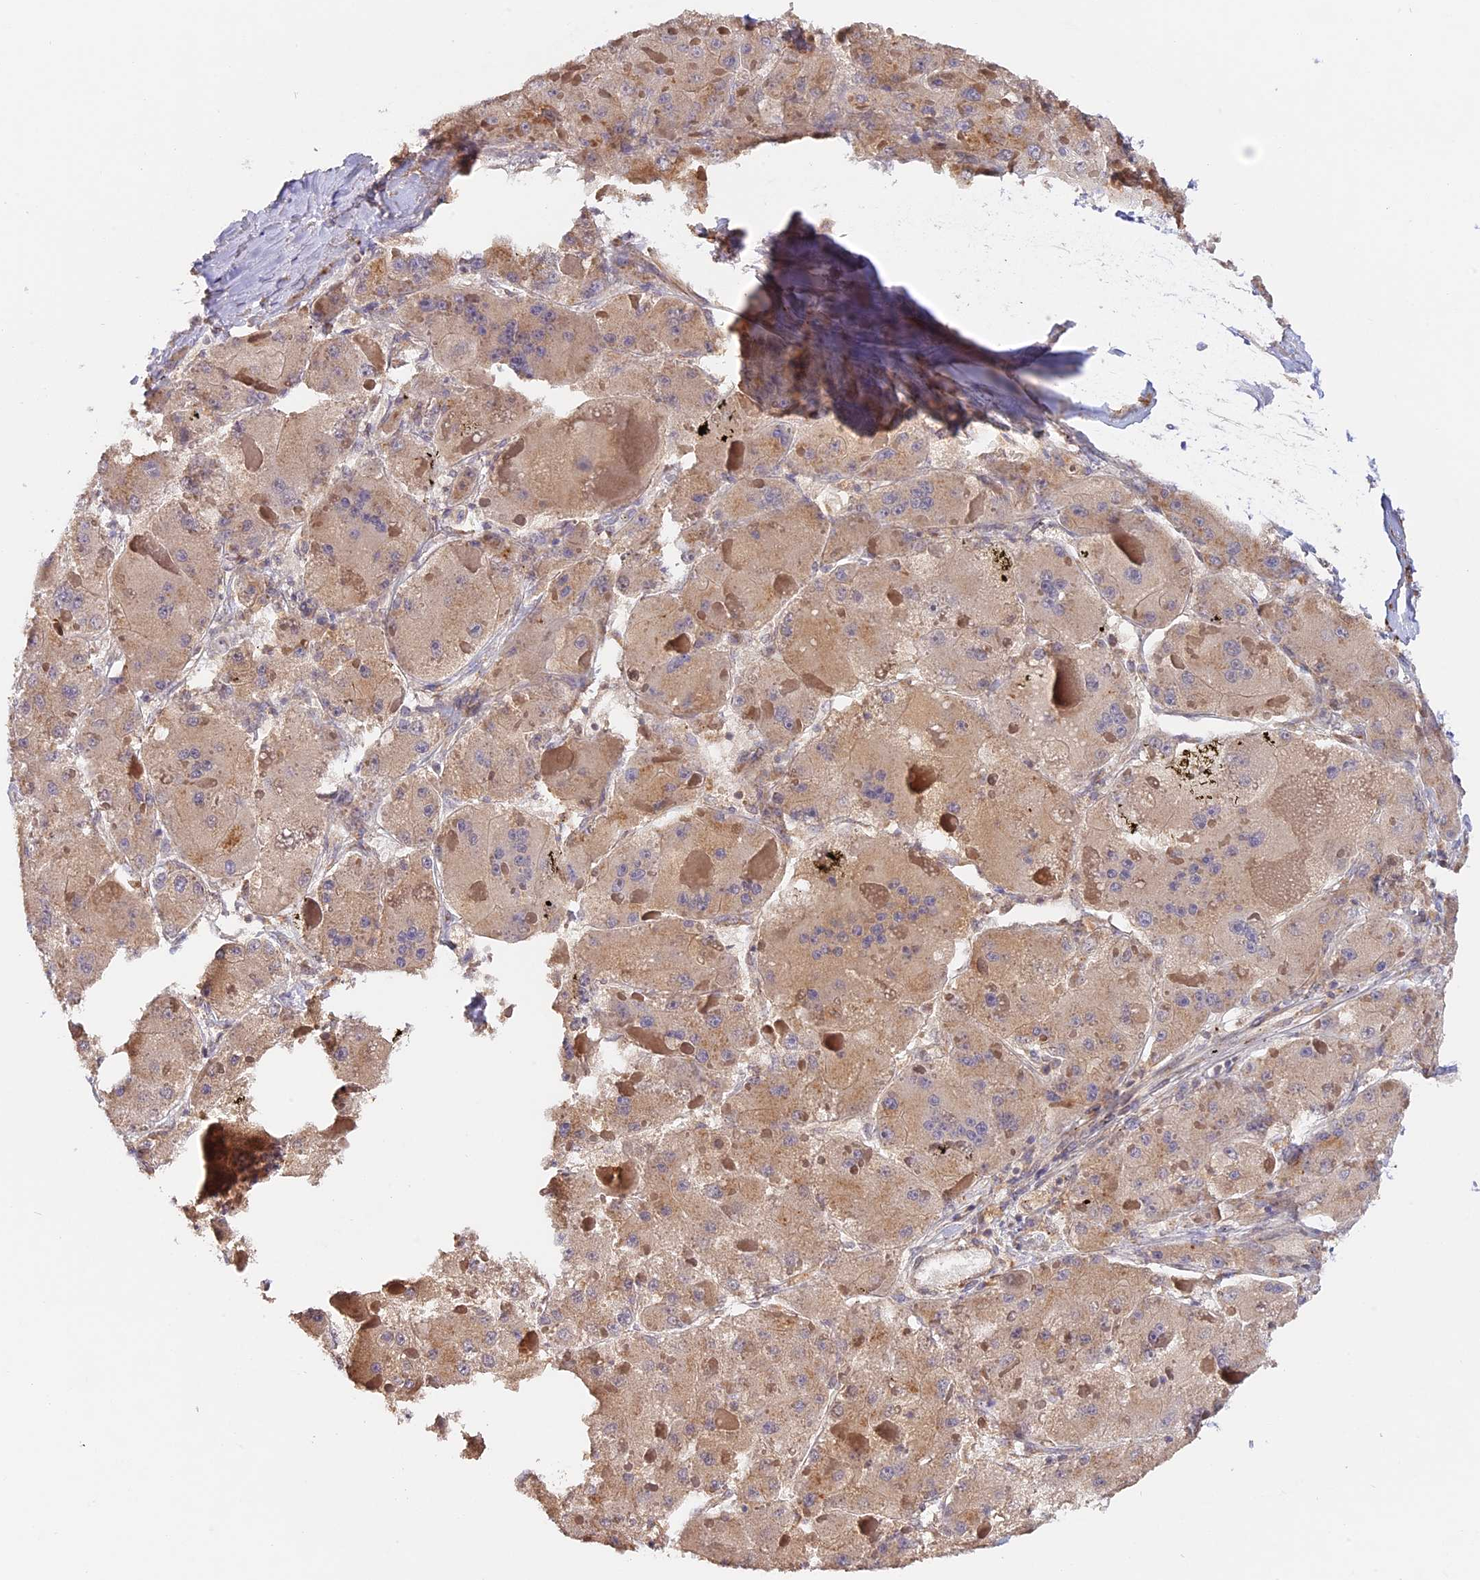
{"staining": {"intensity": "weak", "quantity": "25%-75%", "location": "cytoplasmic/membranous"}, "tissue": "liver cancer", "cell_type": "Tumor cells", "image_type": "cancer", "snomed": [{"axis": "morphology", "description": "Carcinoma, Hepatocellular, NOS"}, {"axis": "topography", "description": "Liver"}], "caption": "Liver cancer (hepatocellular carcinoma) stained with immunohistochemistry reveals weak cytoplasmic/membranous expression in approximately 25%-75% of tumor cells.", "gene": "TANGO6", "patient": {"sex": "female", "age": 73}}